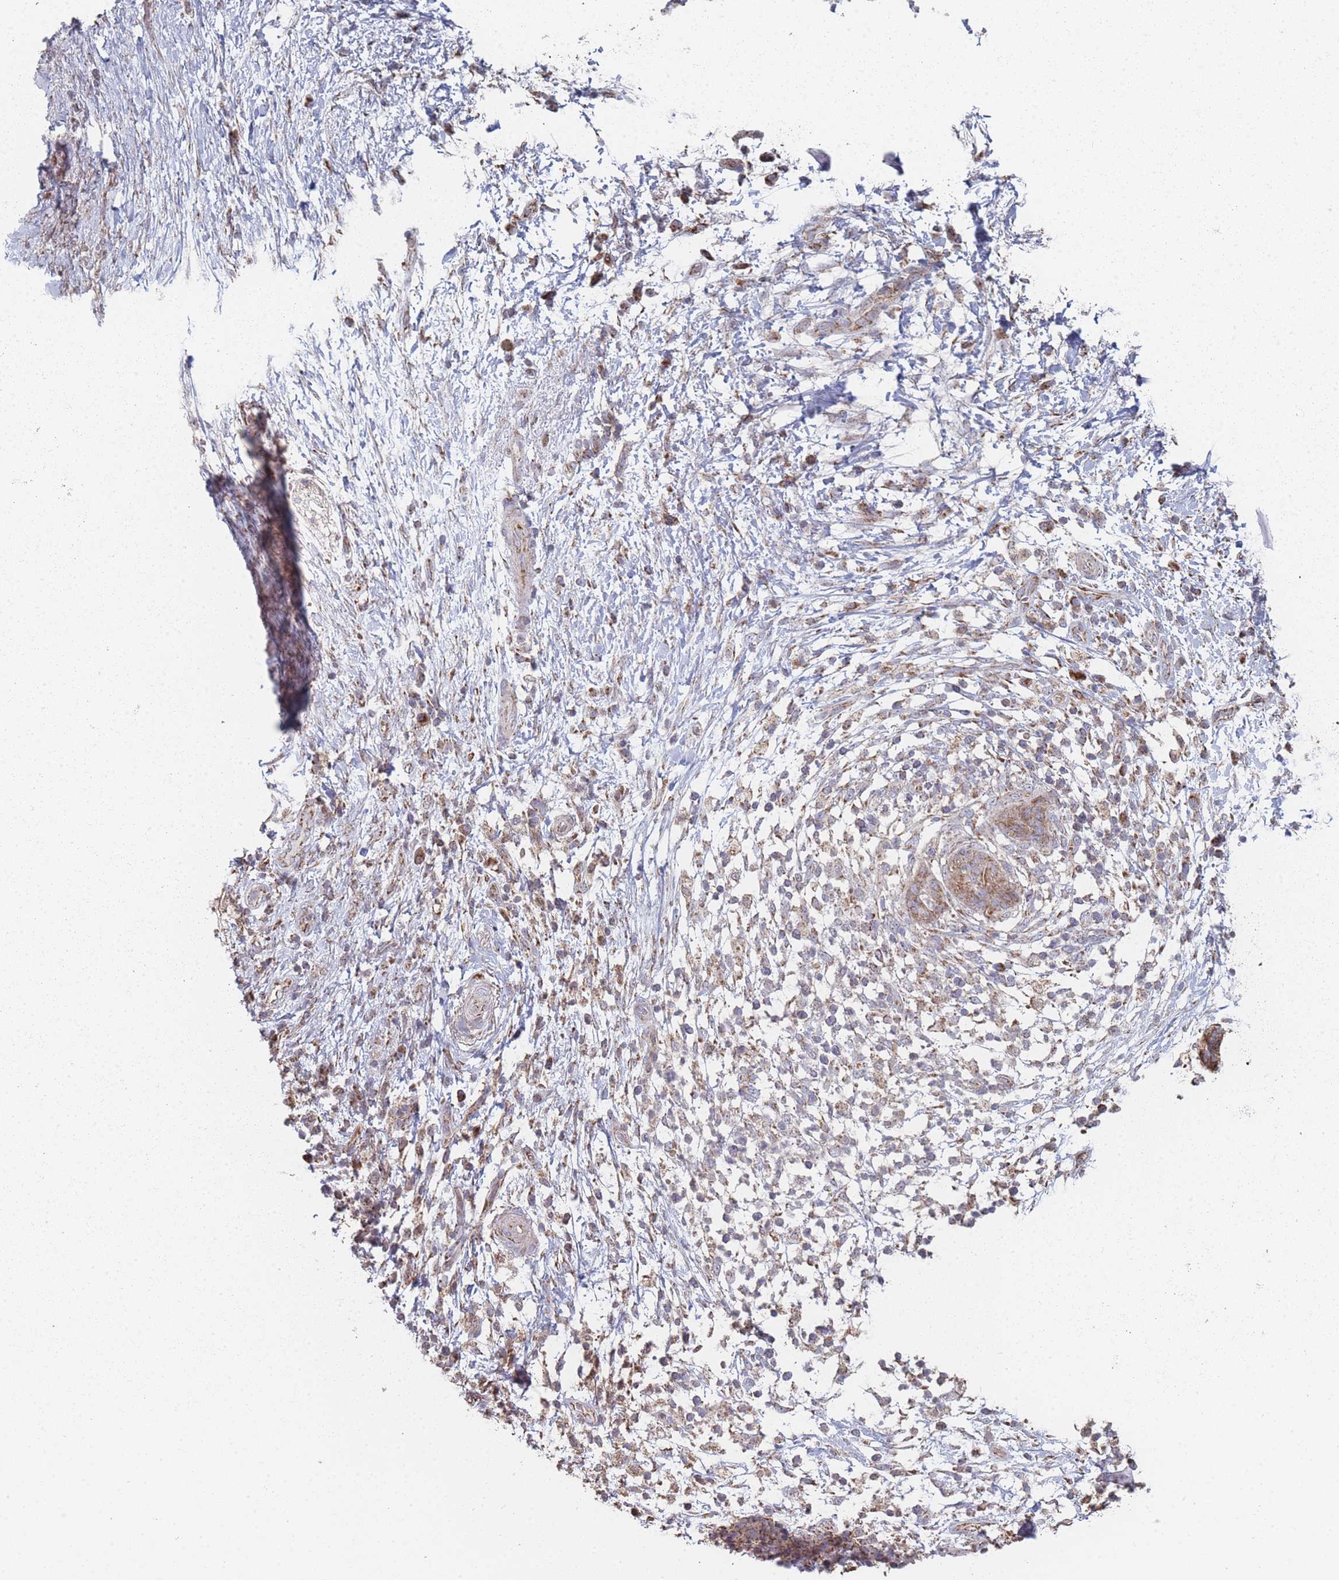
{"staining": {"intensity": "weak", "quantity": ">75%", "location": "cytoplasmic/membranous"}, "tissue": "pancreatic cancer", "cell_type": "Tumor cells", "image_type": "cancer", "snomed": [{"axis": "morphology", "description": "Adenocarcinoma, NOS"}, {"axis": "topography", "description": "Pancreas"}], "caption": "Pancreatic adenocarcinoma stained with immunohistochemistry displays weak cytoplasmic/membranous expression in about >75% of tumor cells.", "gene": "PSMB3", "patient": {"sex": "female", "age": 72}}